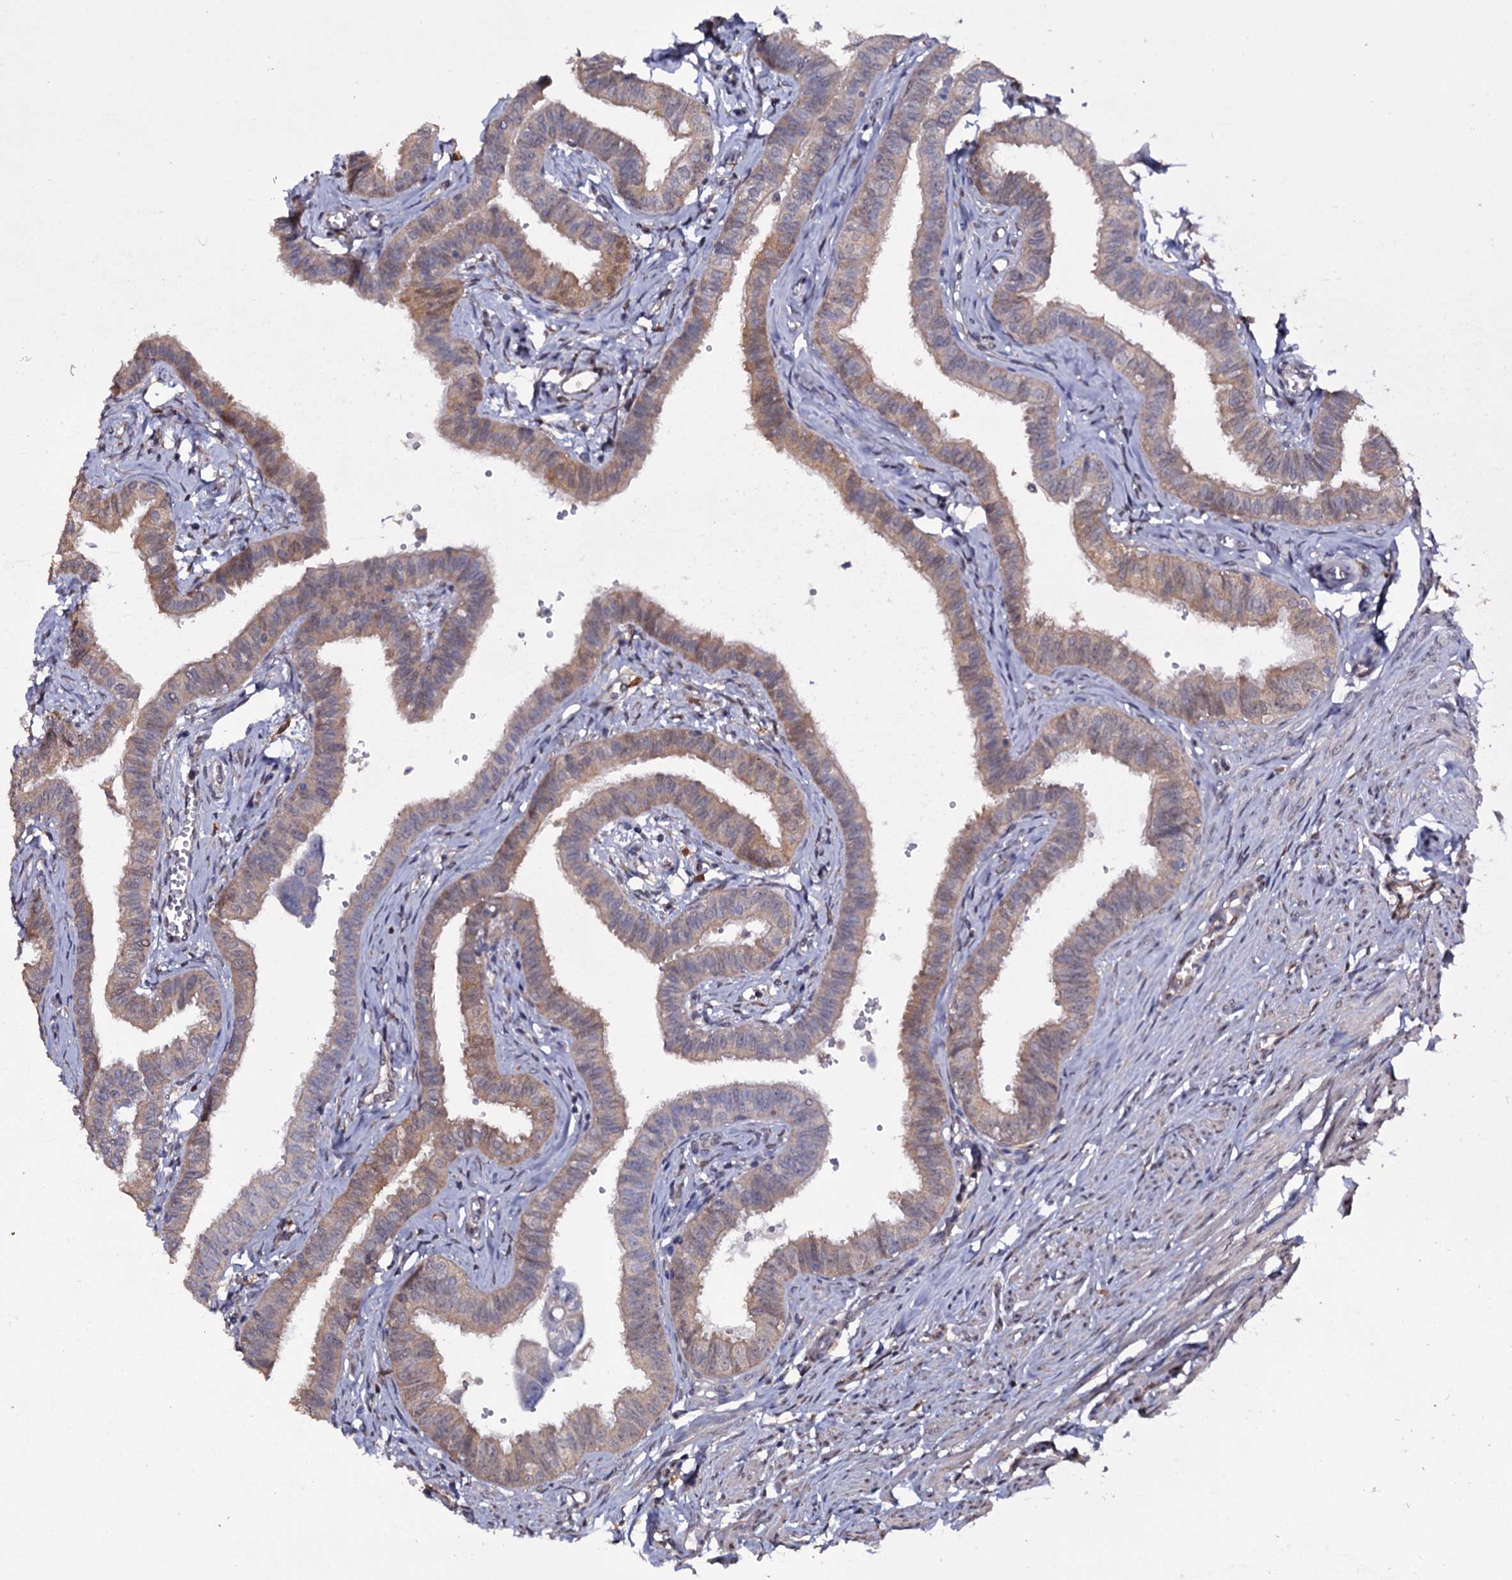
{"staining": {"intensity": "moderate", "quantity": ">75%", "location": "cytoplasmic/membranous"}, "tissue": "fallopian tube", "cell_type": "Glandular cells", "image_type": "normal", "snomed": [{"axis": "morphology", "description": "Normal tissue, NOS"}, {"axis": "morphology", "description": "Carcinoma, NOS"}, {"axis": "topography", "description": "Fallopian tube"}, {"axis": "topography", "description": "Ovary"}], "caption": "Normal fallopian tube exhibits moderate cytoplasmic/membranous staining in about >75% of glandular cells The staining was performed using DAB, with brown indicating positive protein expression. Nuclei are stained blue with hematoxylin..", "gene": "CRYL1", "patient": {"sex": "female", "age": 59}}